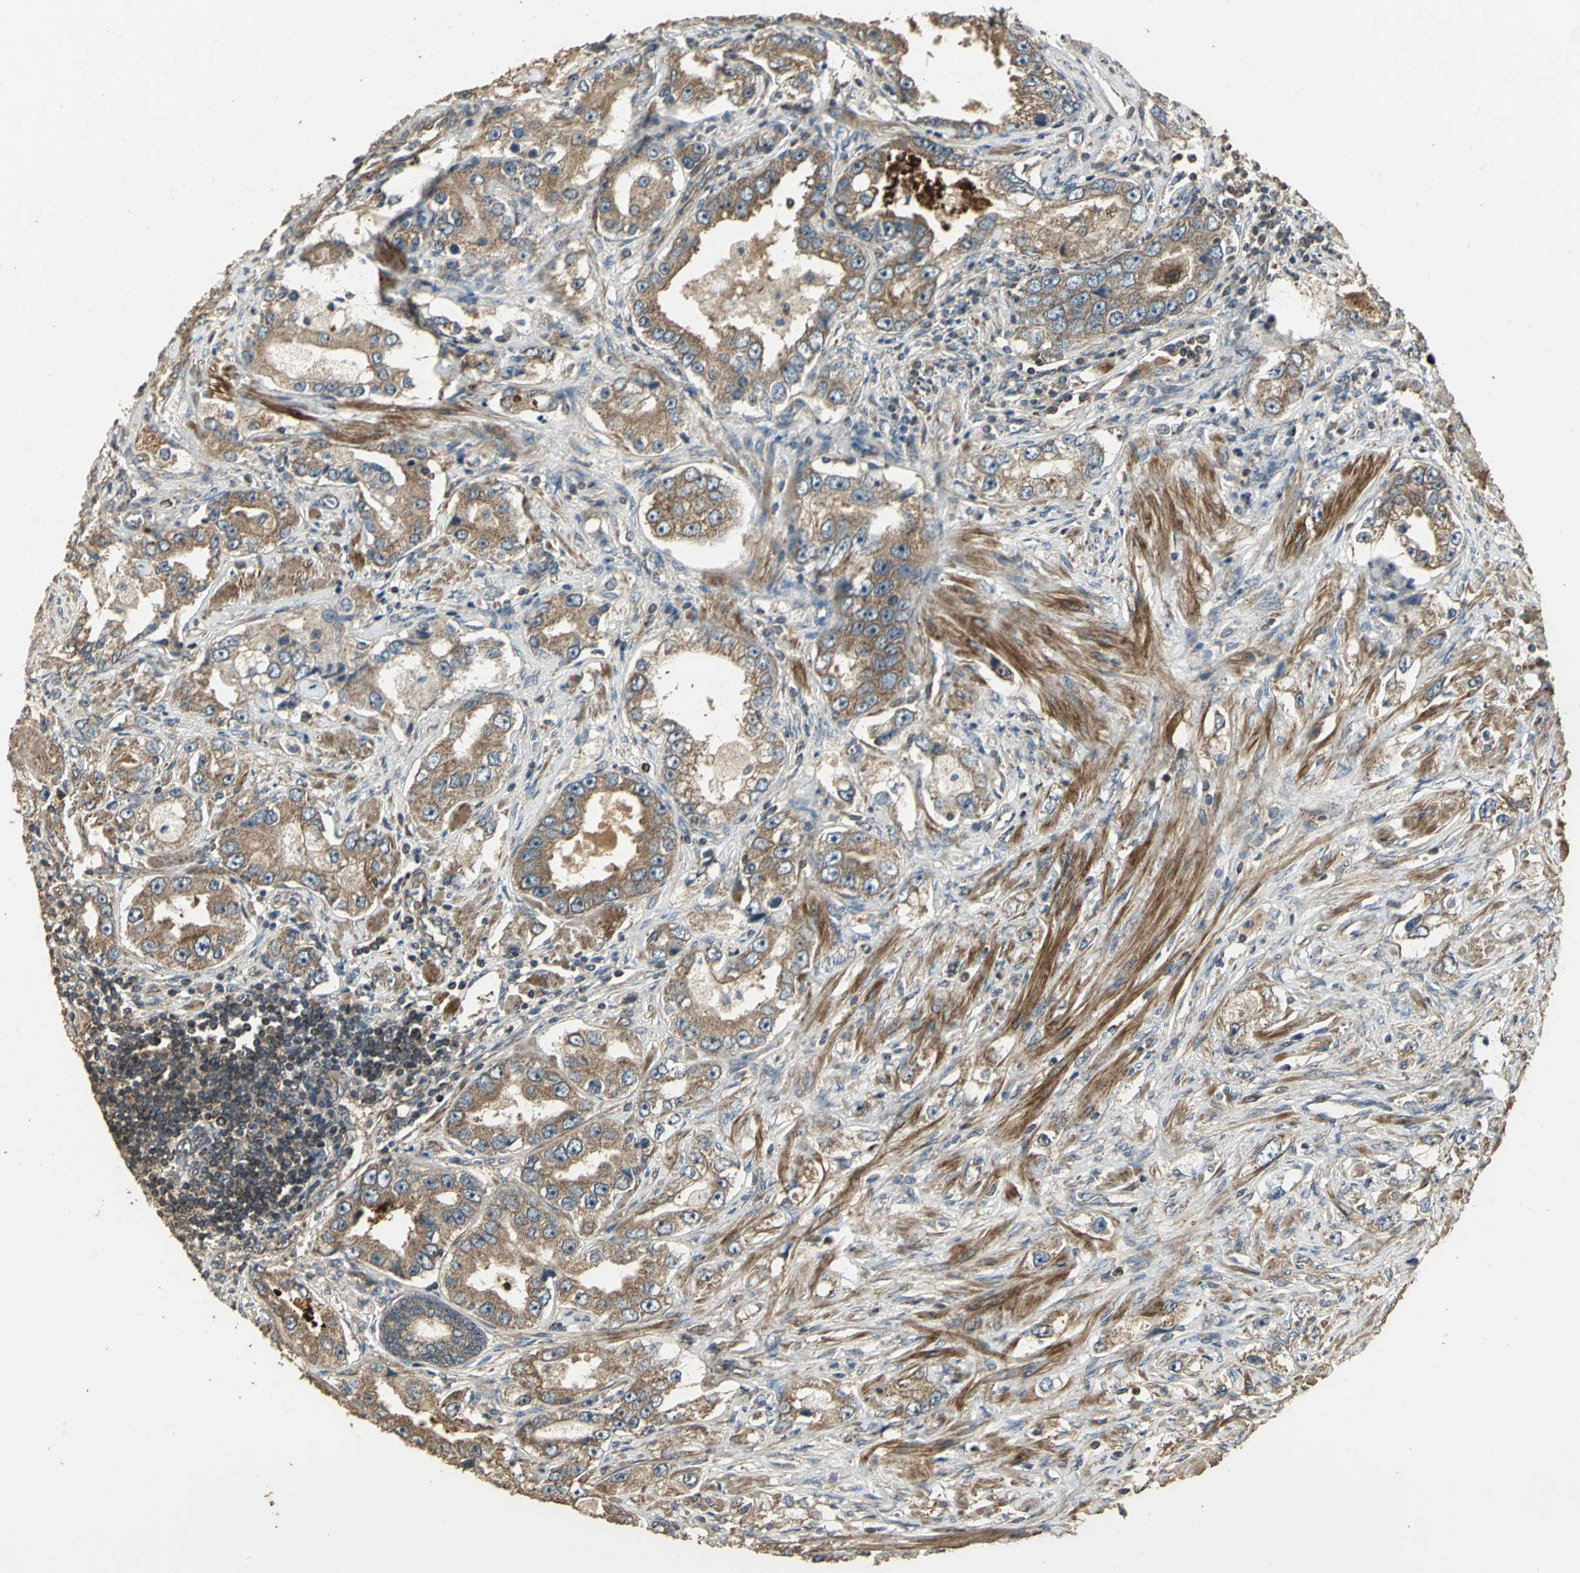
{"staining": {"intensity": "moderate", "quantity": ">75%", "location": "cytoplasmic/membranous"}, "tissue": "prostate cancer", "cell_type": "Tumor cells", "image_type": "cancer", "snomed": [{"axis": "morphology", "description": "Adenocarcinoma, High grade"}, {"axis": "topography", "description": "Prostate"}], "caption": "Human prostate cancer stained with a protein marker shows moderate staining in tumor cells.", "gene": "KANK1", "patient": {"sex": "male", "age": 63}}